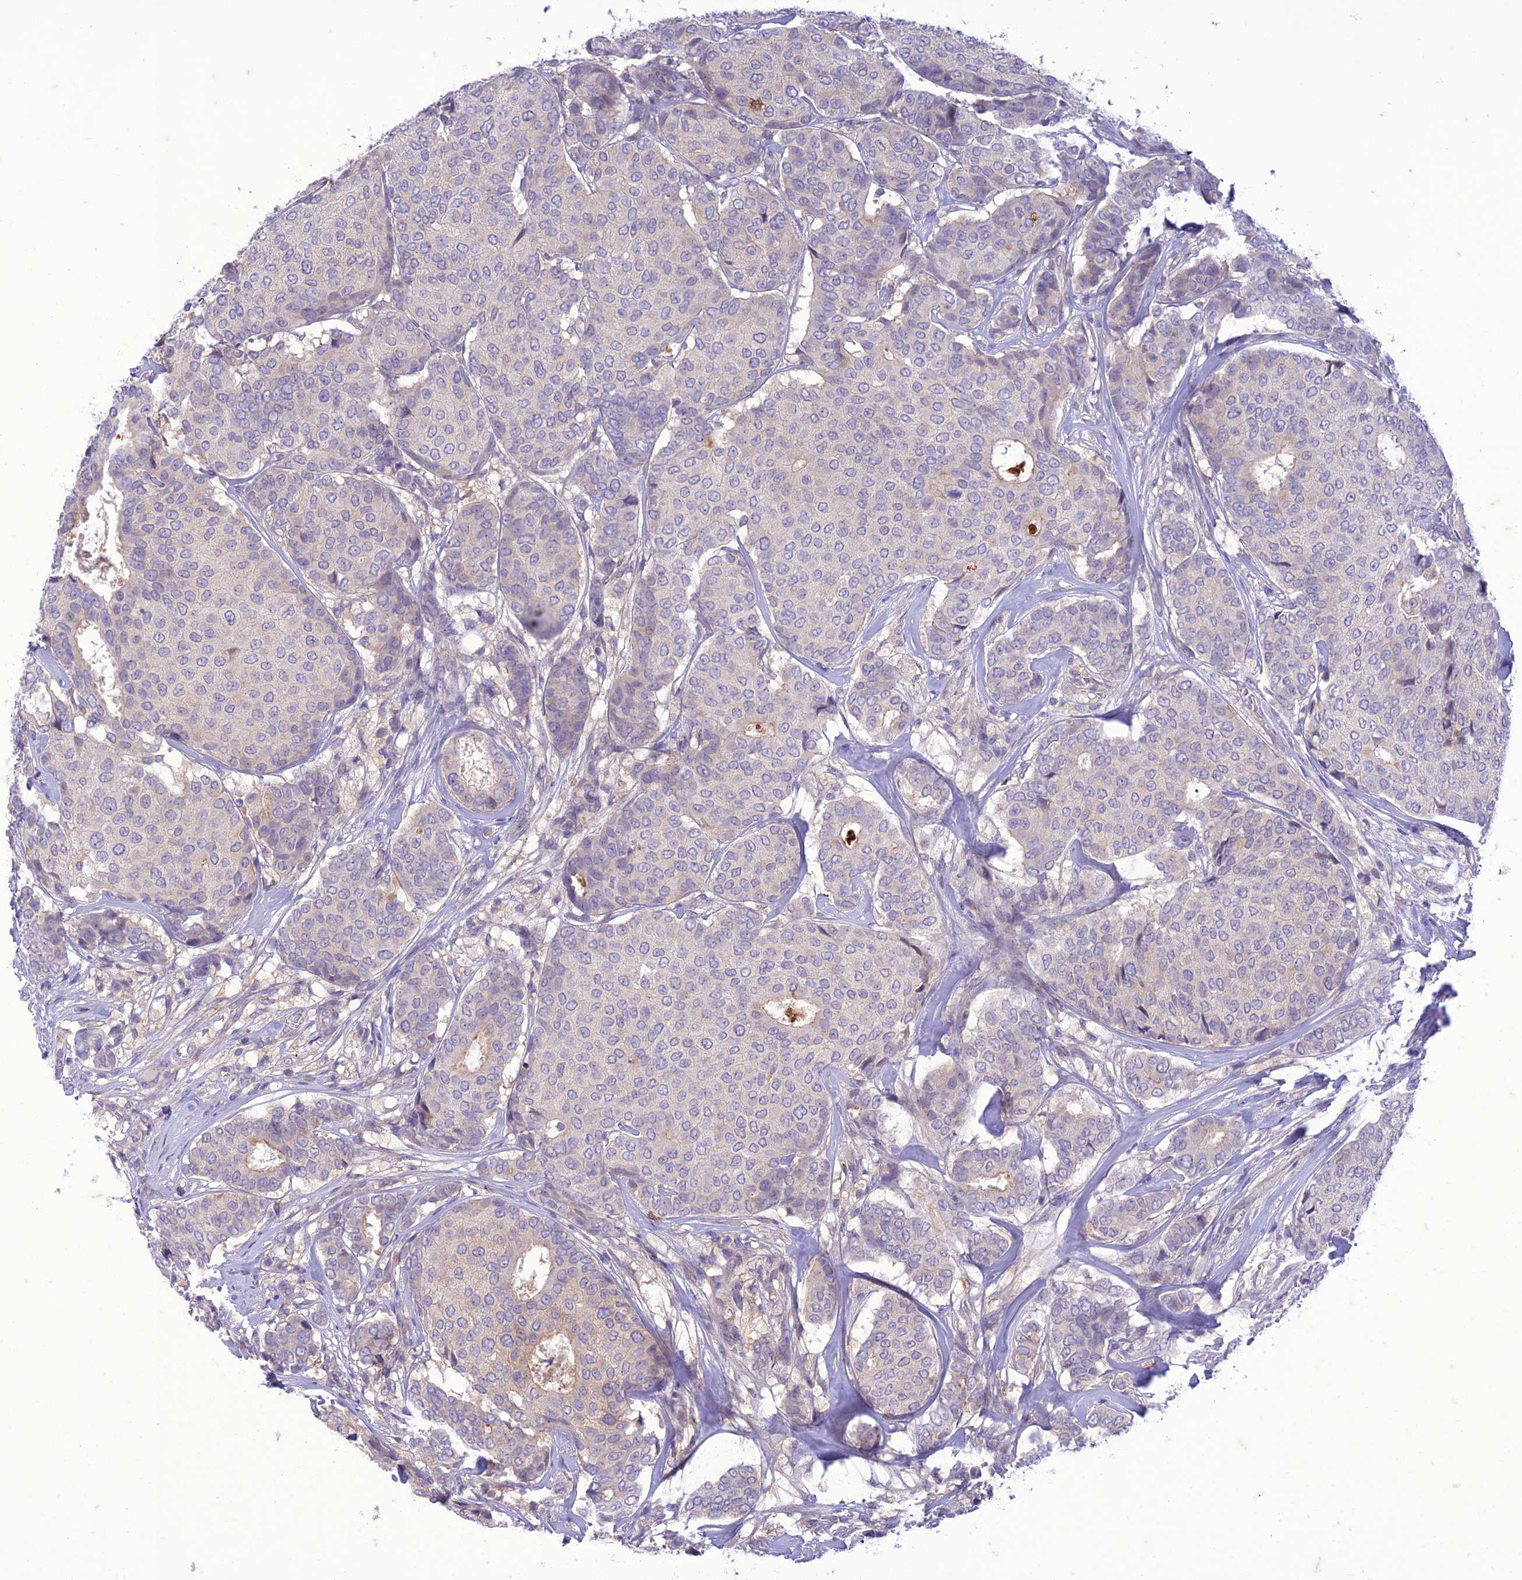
{"staining": {"intensity": "negative", "quantity": "none", "location": "none"}, "tissue": "breast cancer", "cell_type": "Tumor cells", "image_type": "cancer", "snomed": [{"axis": "morphology", "description": "Duct carcinoma"}, {"axis": "topography", "description": "Breast"}], "caption": "Tumor cells show no significant positivity in breast infiltrating ductal carcinoma.", "gene": "ITGAE", "patient": {"sex": "female", "age": 75}}